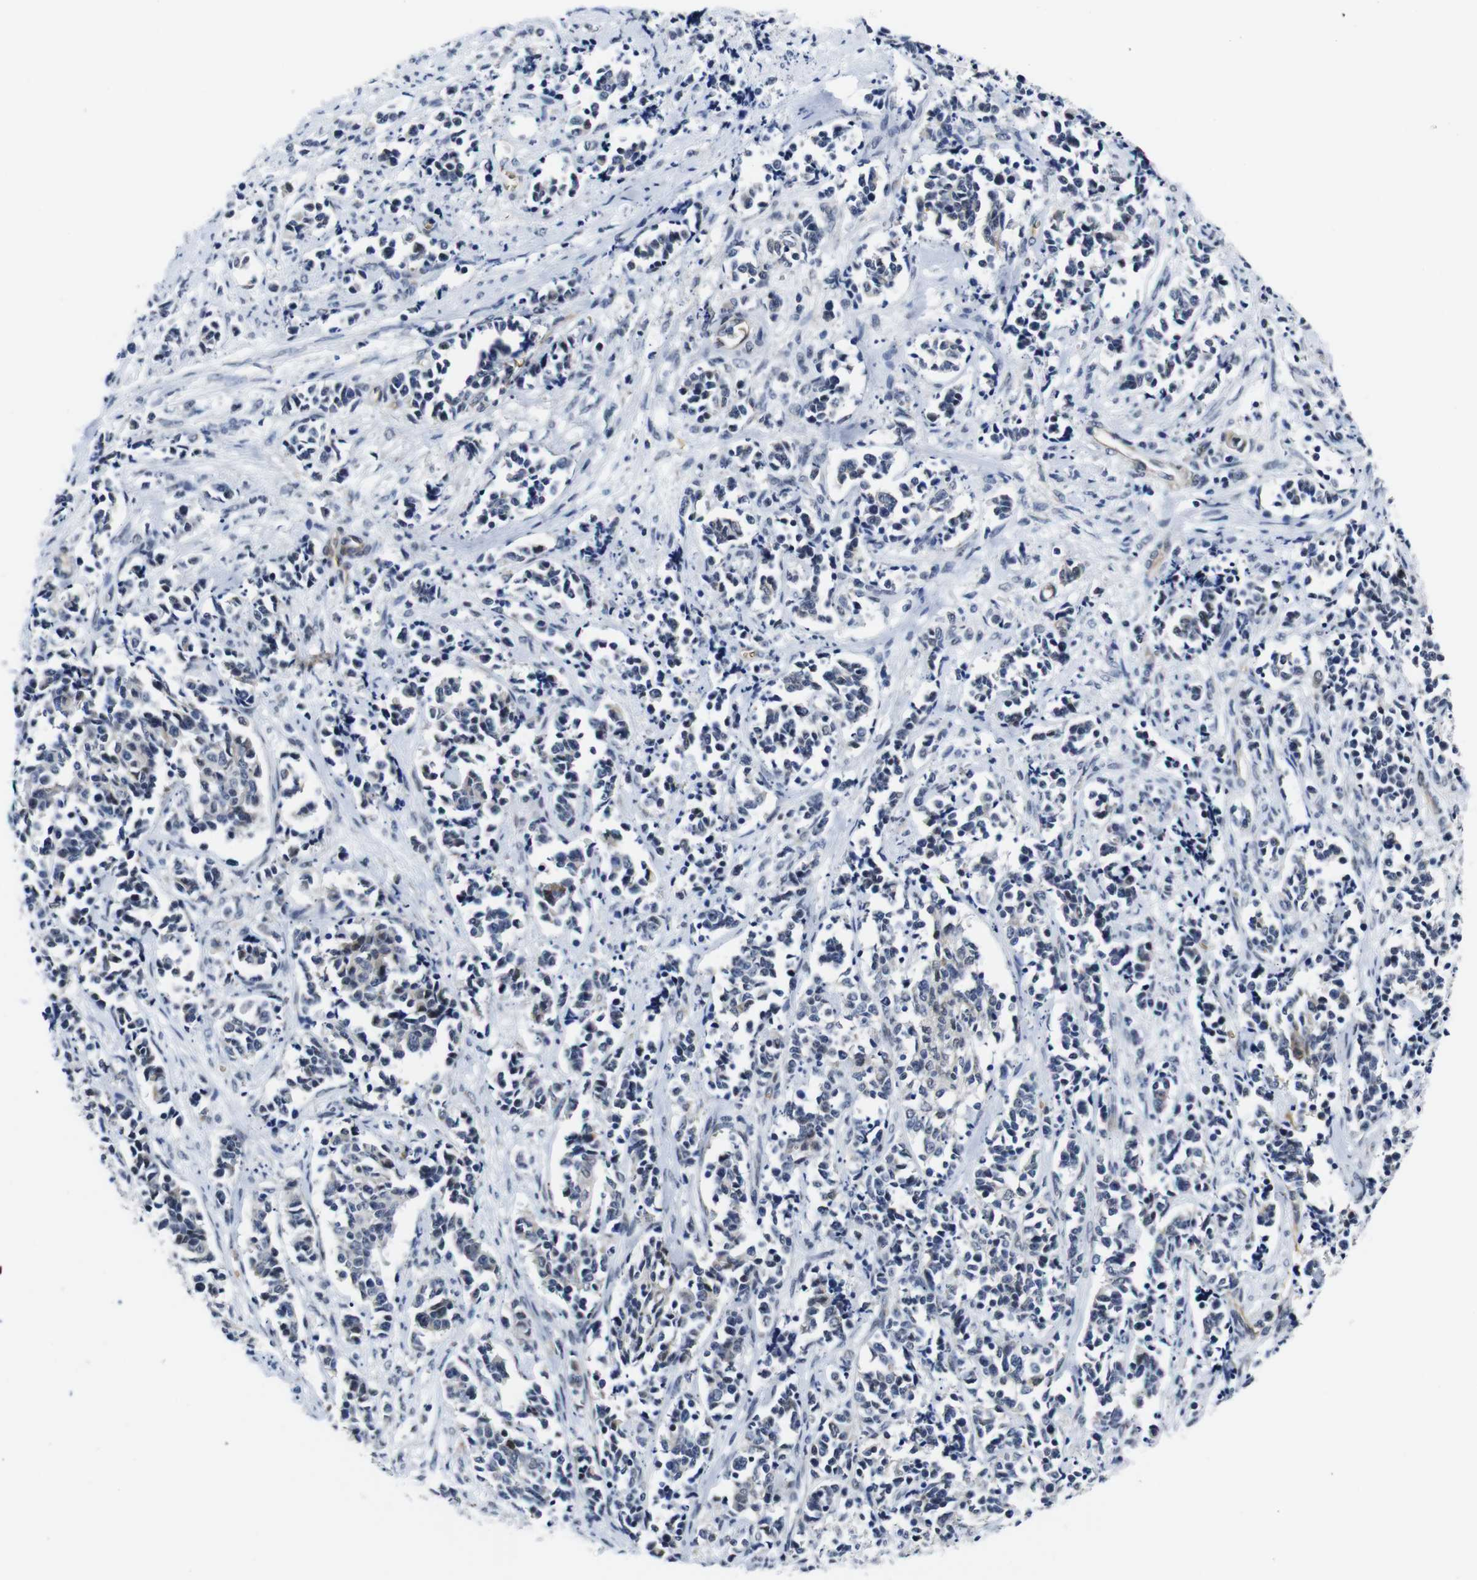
{"staining": {"intensity": "negative", "quantity": "none", "location": "none"}, "tissue": "cervical cancer", "cell_type": "Tumor cells", "image_type": "cancer", "snomed": [{"axis": "morphology", "description": "Normal tissue, NOS"}, {"axis": "morphology", "description": "Squamous cell carcinoma, NOS"}, {"axis": "topography", "description": "Cervix"}], "caption": "Squamous cell carcinoma (cervical) stained for a protein using IHC reveals no expression tumor cells.", "gene": "SOCS3", "patient": {"sex": "female", "age": 35}}